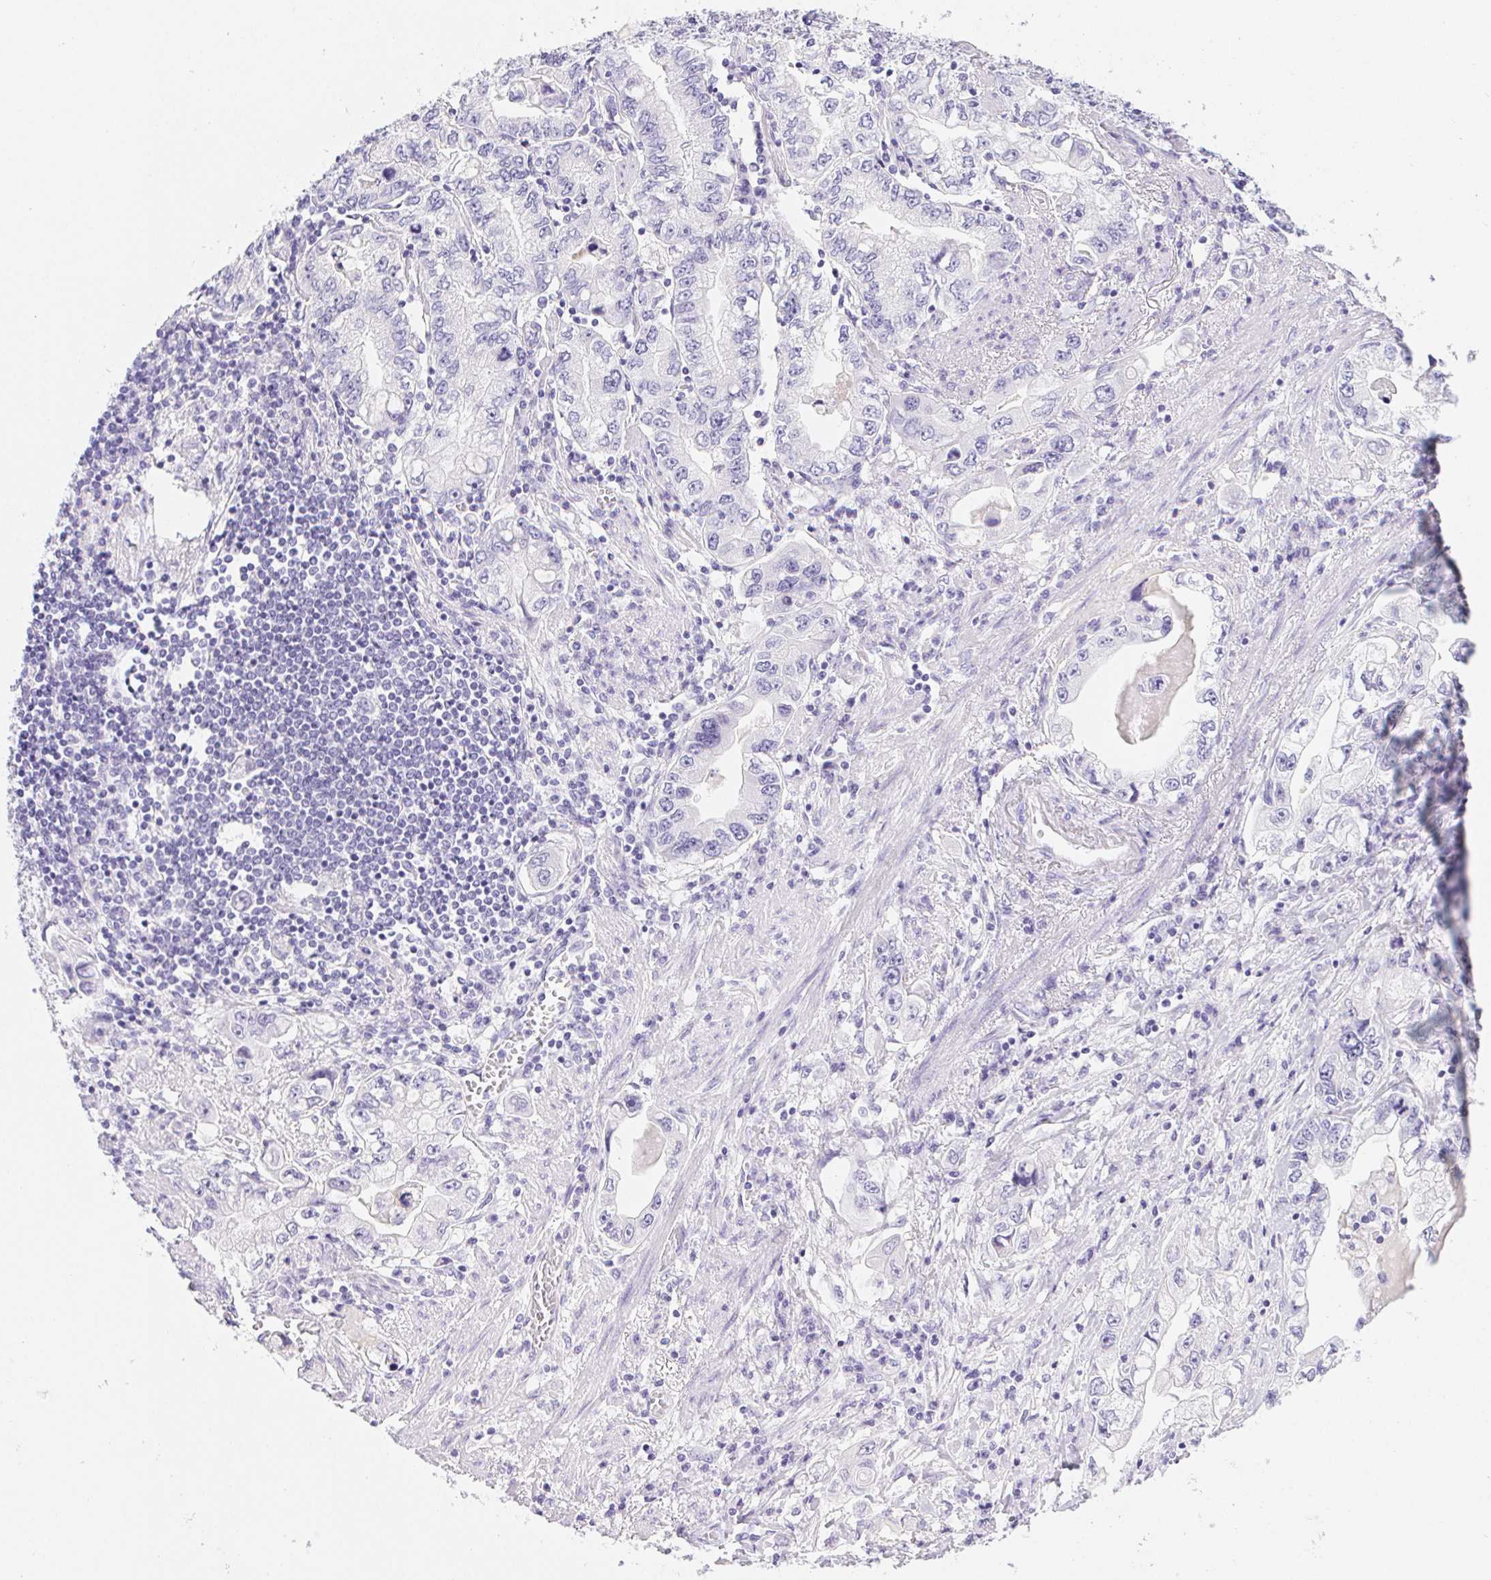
{"staining": {"intensity": "negative", "quantity": "none", "location": "none"}, "tissue": "stomach cancer", "cell_type": "Tumor cells", "image_type": "cancer", "snomed": [{"axis": "morphology", "description": "Adenocarcinoma, NOS"}, {"axis": "topography", "description": "Stomach, lower"}], "caption": "An image of human stomach cancer is negative for staining in tumor cells.", "gene": "PNLIP", "patient": {"sex": "female", "age": 93}}